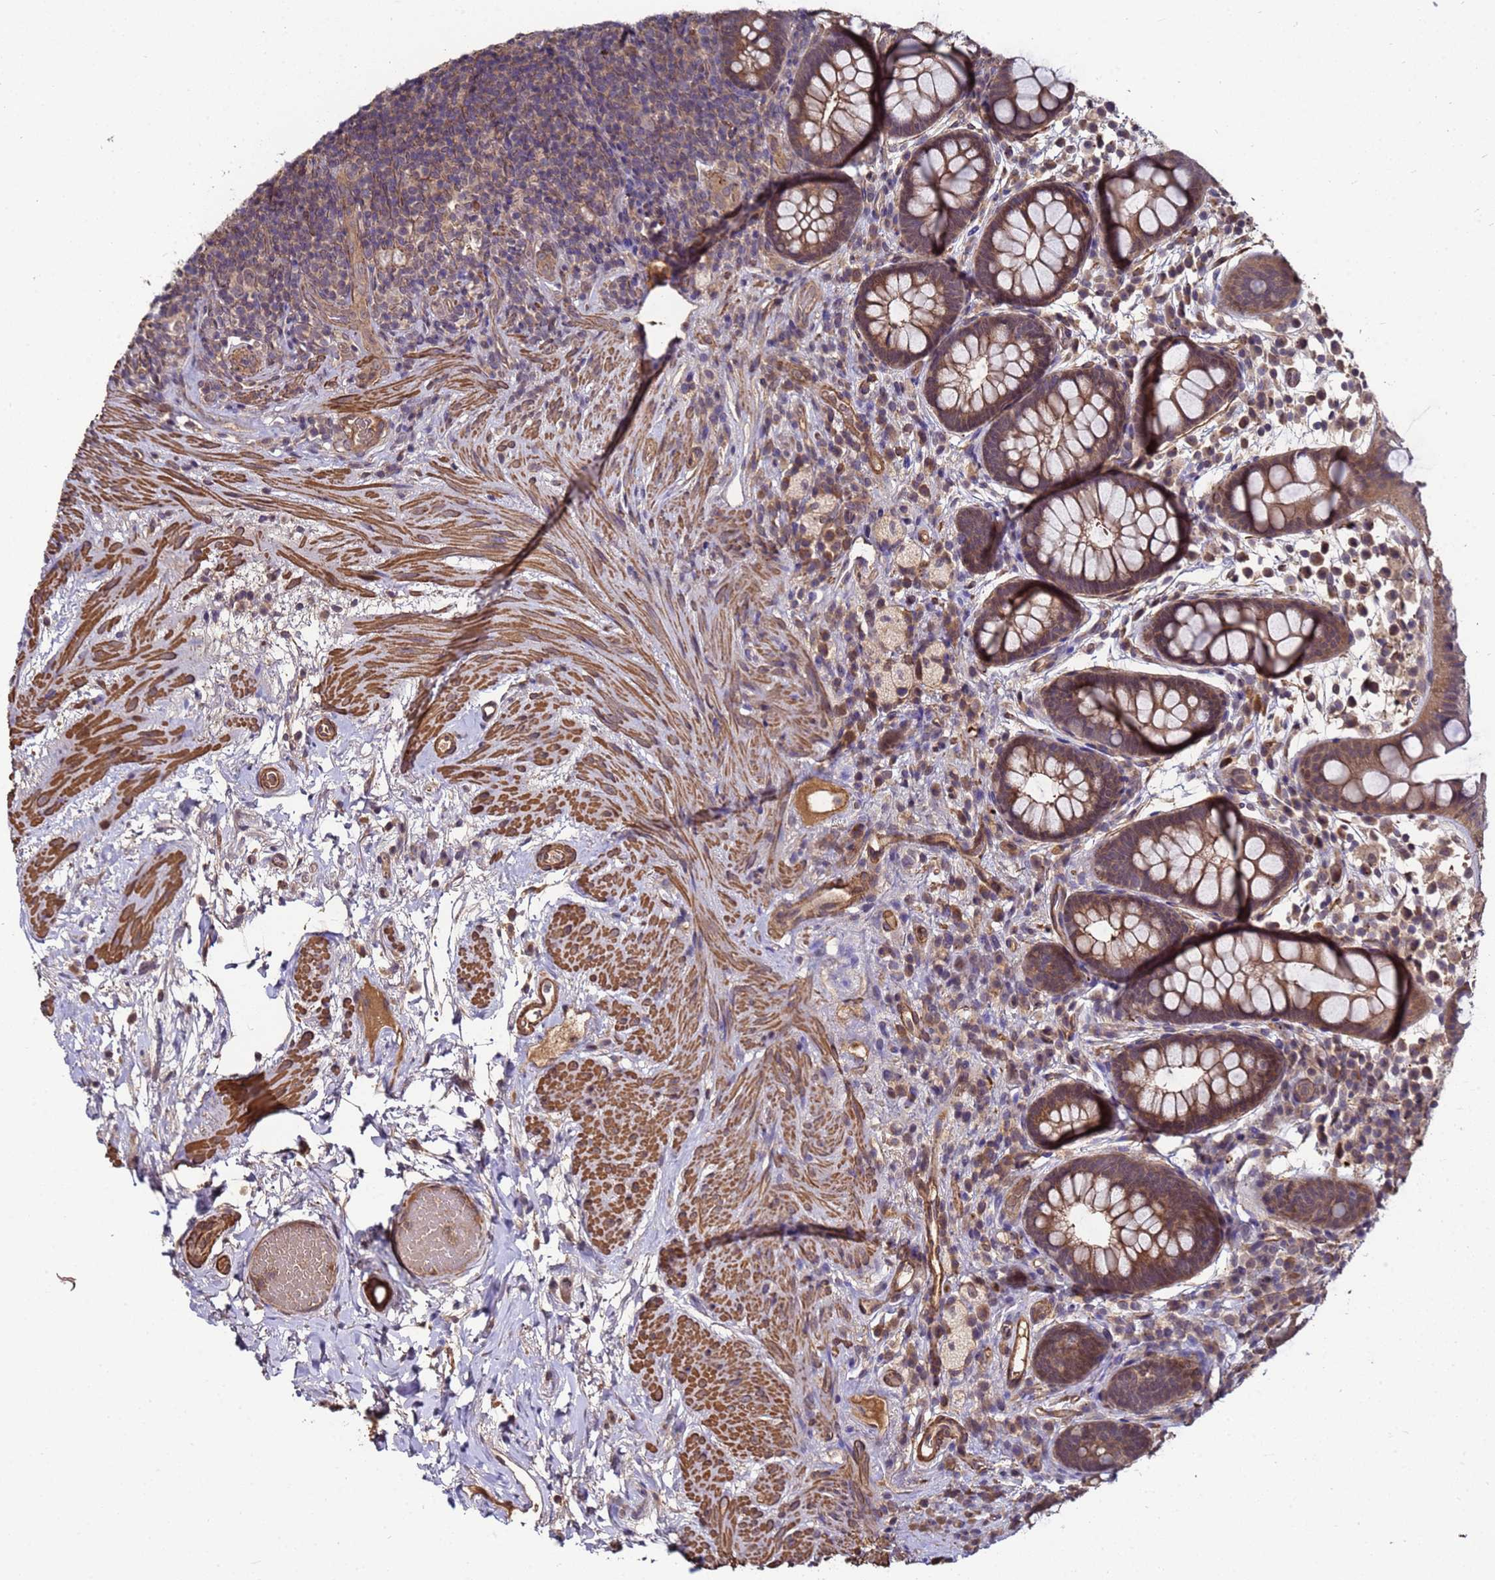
{"staining": {"intensity": "moderate", "quantity": ">75%", "location": "cytoplasmic/membranous"}, "tissue": "rectum", "cell_type": "Glandular cells", "image_type": "normal", "snomed": [{"axis": "morphology", "description": "Normal tissue, NOS"}, {"axis": "topography", "description": "Rectum"}, {"axis": "topography", "description": "Peripheral nerve tissue"}], "caption": "A brown stain shows moderate cytoplasmic/membranous expression of a protein in glandular cells of benign human rectum.", "gene": "GSTCD", "patient": {"sex": "female", "age": 69}}